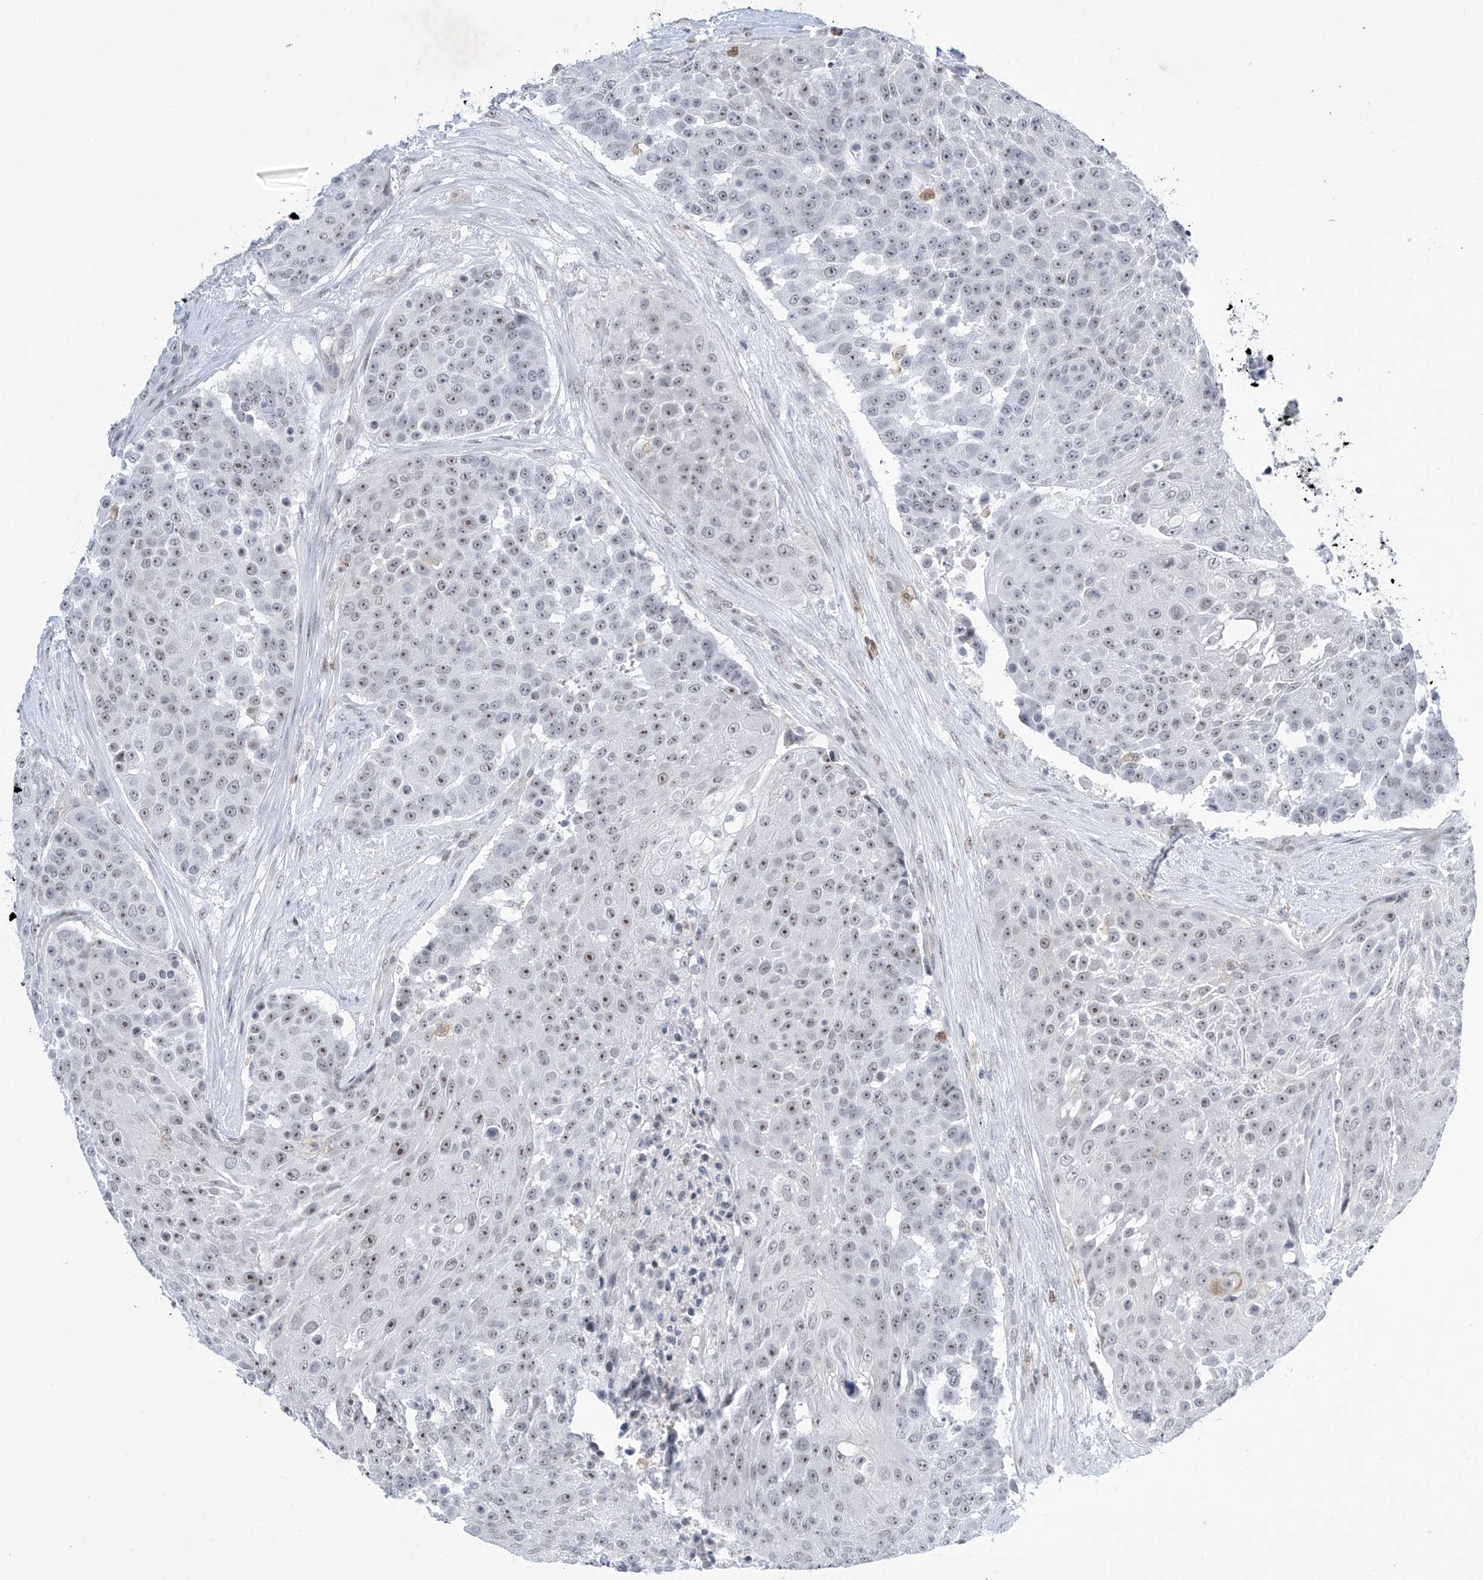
{"staining": {"intensity": "weak", "quantity": "<25%", "location": "nuclear"}, "tissue": "urothelial cancer", "cell_type": "Tumor cells", "image_type": "cancer", "snomed": [{"axis": "morphology", "description": "Urothelial carcinoma, High grade"}, {"axis": "topography", "description": "Urinary bladder"}], "caption": "Immunohistochemical staining of human urothelial cancer displays no significant positivity in tumor cells.", "gene": "MSL3", "patient": {"sex": "female", "age": 63}}